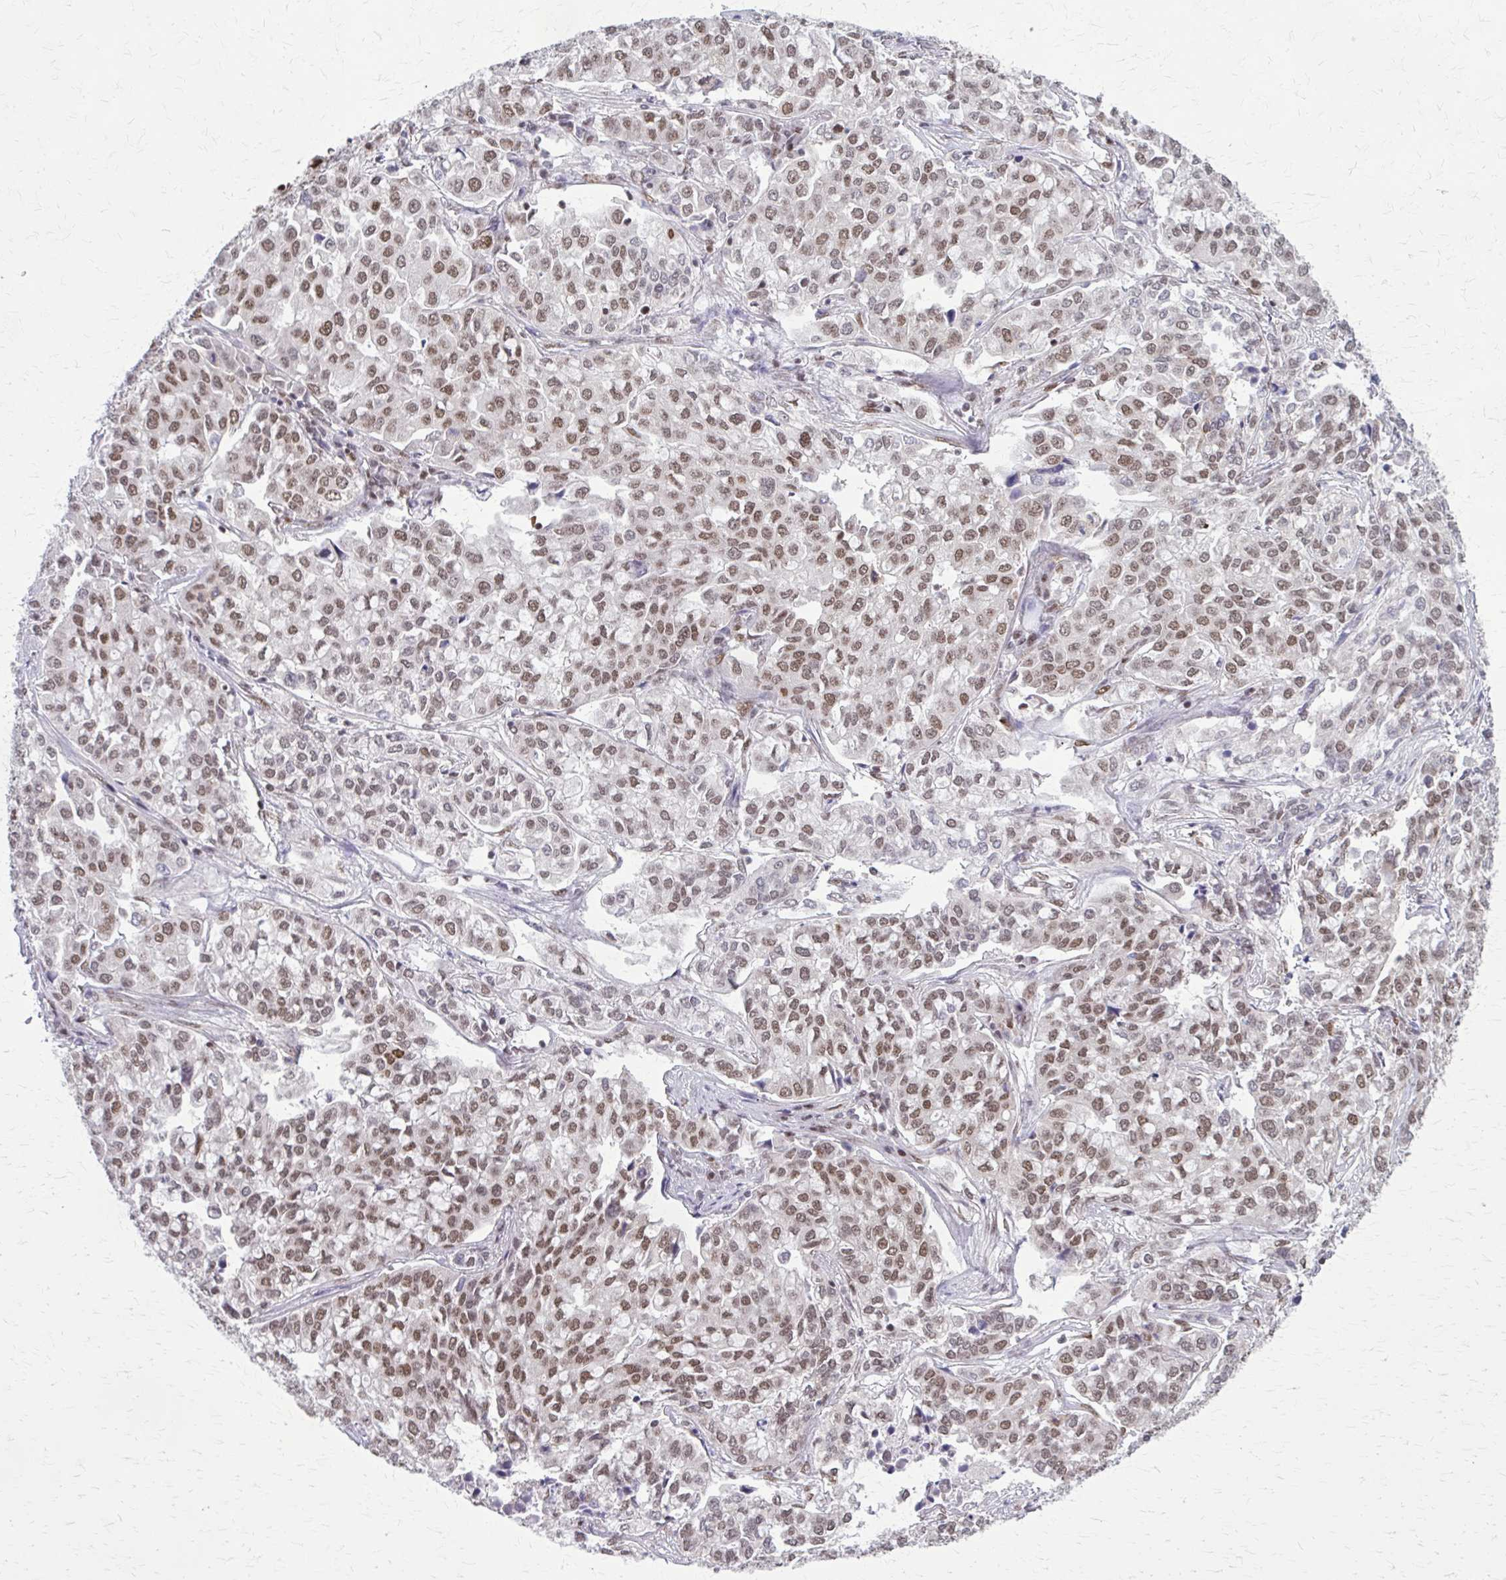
{"staining": {"intensity": "moderate", "quantity": ">75%", "location": "nuclear"}, "tissue": "lung cancer", "cell_type": "Tumor cells", "image_type": "cancer", "snomed": [{"axis": "morphology", "description": "Adenocarcinoma, NOS"}, {"axis": "morphology", "description": "Adenocarcinoma, metastatic, NOS"}, {"axis": "topography", "description": "Lymph node"}, {"axis": "topography", "description": "Lung"}], "caption": "Moderate nuclear protein staining is appreciated in about >75% of tumor cells in lung adenocarcinoma.", "gene": "TTF1", "patient": {"sex": "female", "age": 65}}